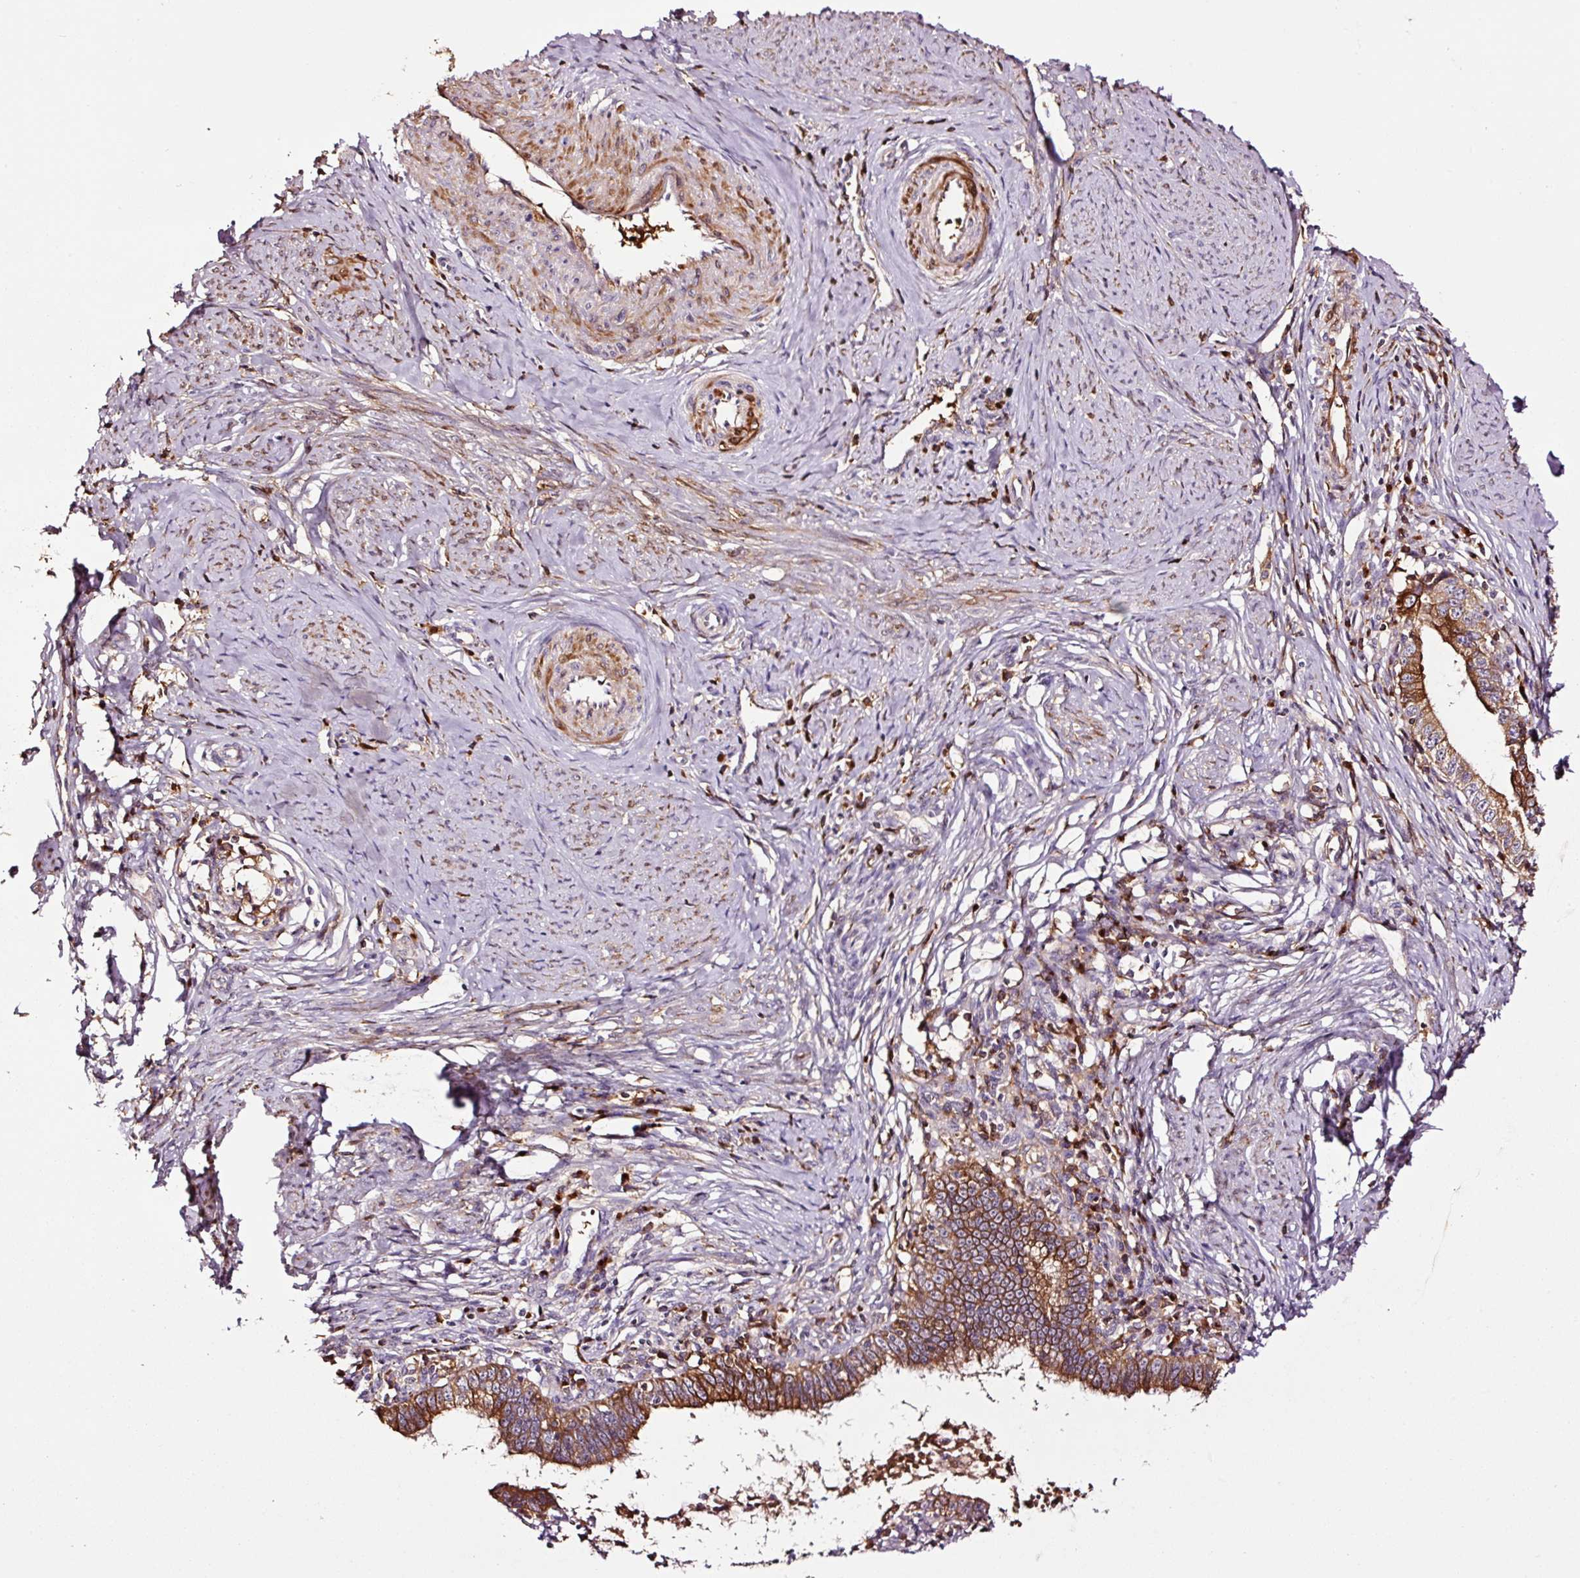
{"staining": {"intensity": "moderate", "quantity": ">75%", "location": "cytoplasmic/membranous"}, "tissue": "cervical cancer", "cell_type": "Tumor cells", "image_type": "cancer", "snomed": [{"axis": "morphology", "description": "Adenocarcinoma, NOS"}, {"axis": "topography", "description": "Cervix"}], "caption": "A high-resolution micrograph shows immunohistochemistry staining of cervical cancer, which shows moderate cytoplasmic/membranous positivity in about >75% of tumor cells.", "gene": "PGLYRP2", "patient": {"sex": "female", "age": 36}}